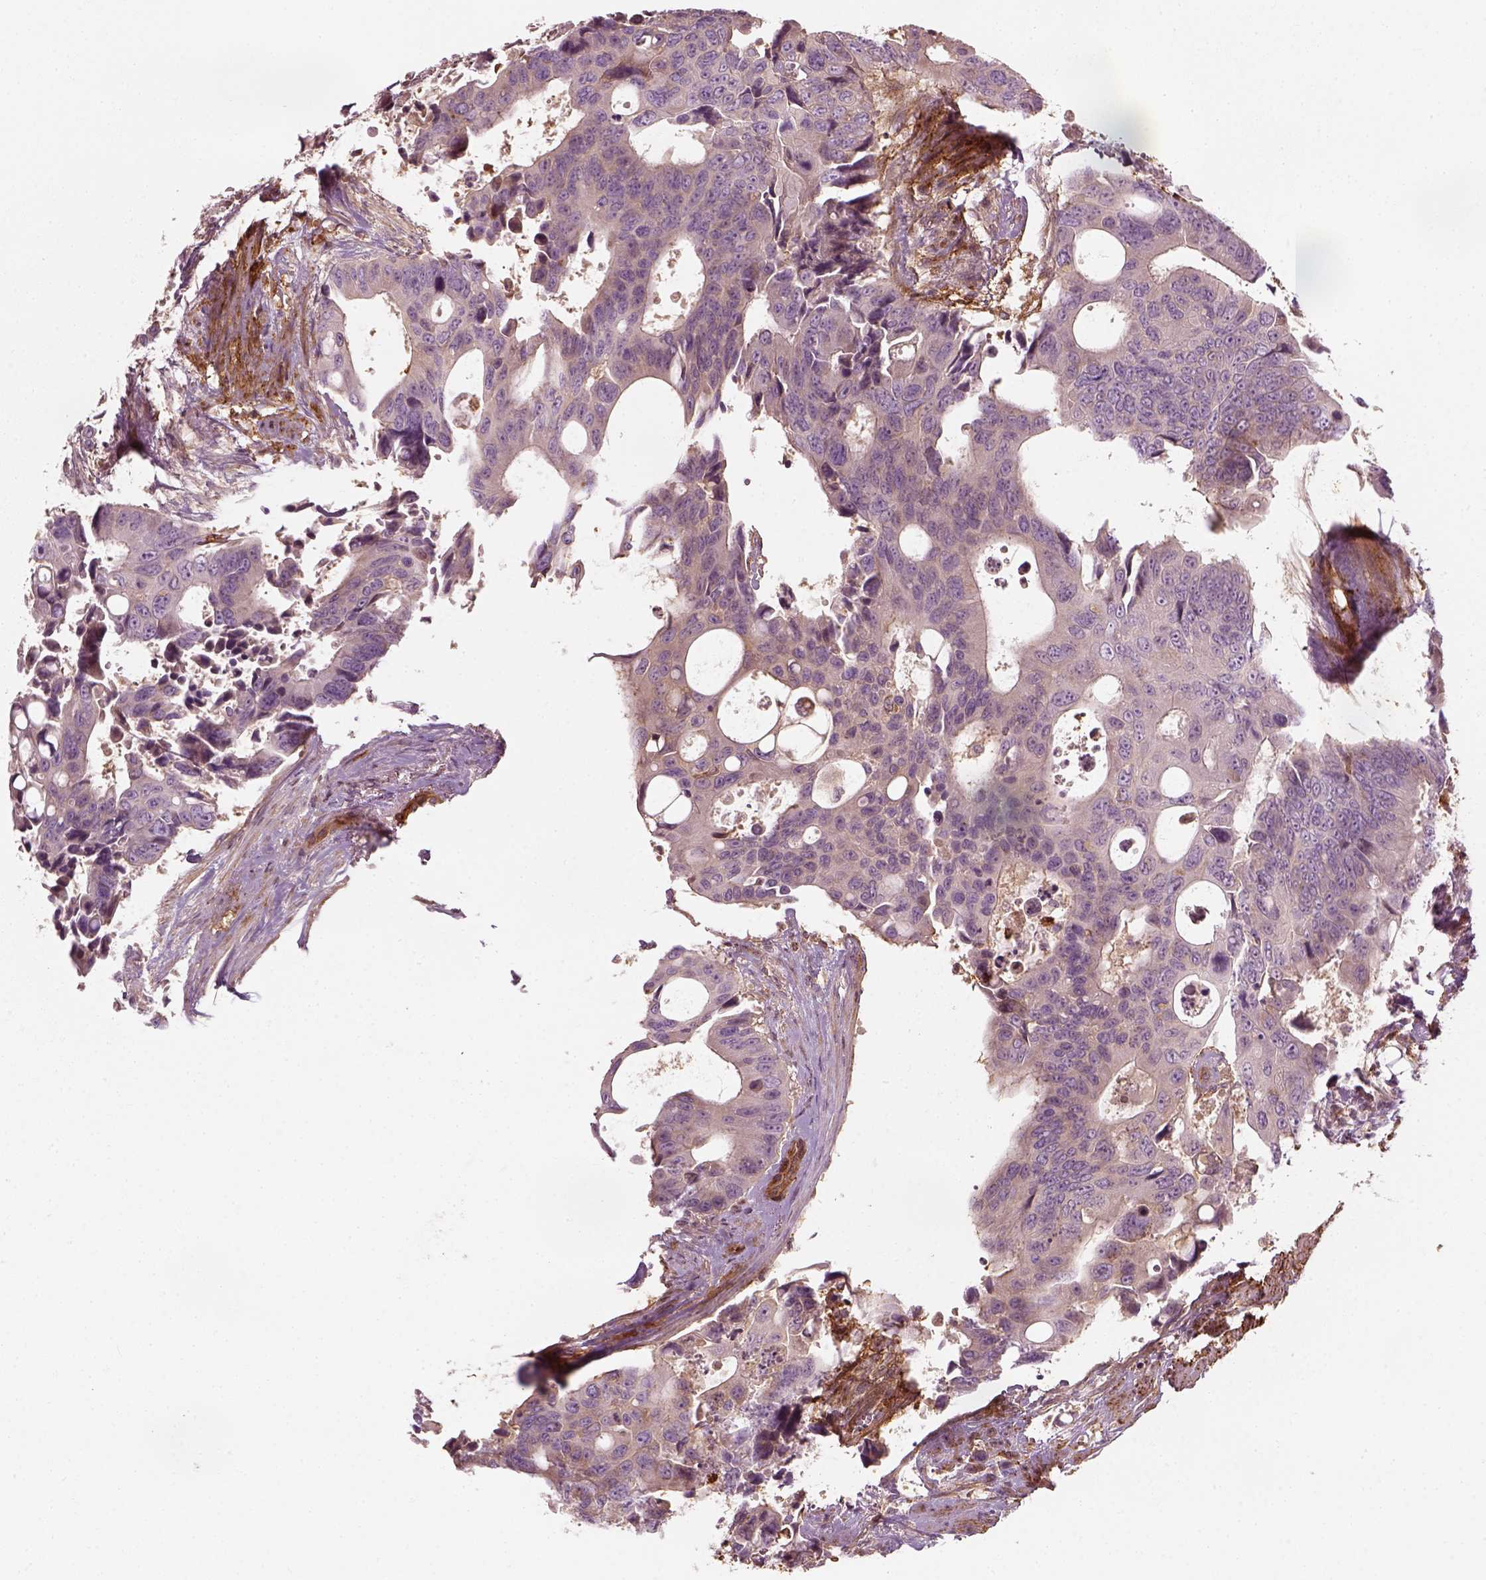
{"staining": {"intensity": "negative", "quantity": "none", "location": "none"}, "tissue": "colorectal cancer", "cell_type": "Tumor cells", "image_type": "cancer", "snomed": [{"axis": "morphology", "description": "Adenocarcinoma, NOS"}, {"axis": "topography", "description": "Rectum"}], "caption": "Protein analysis of colorectal adenocarcinoma exhibits no significant staining in tumor cells.", "gene": "NPTN", "patient": {"sex": "male", "age": 76}}